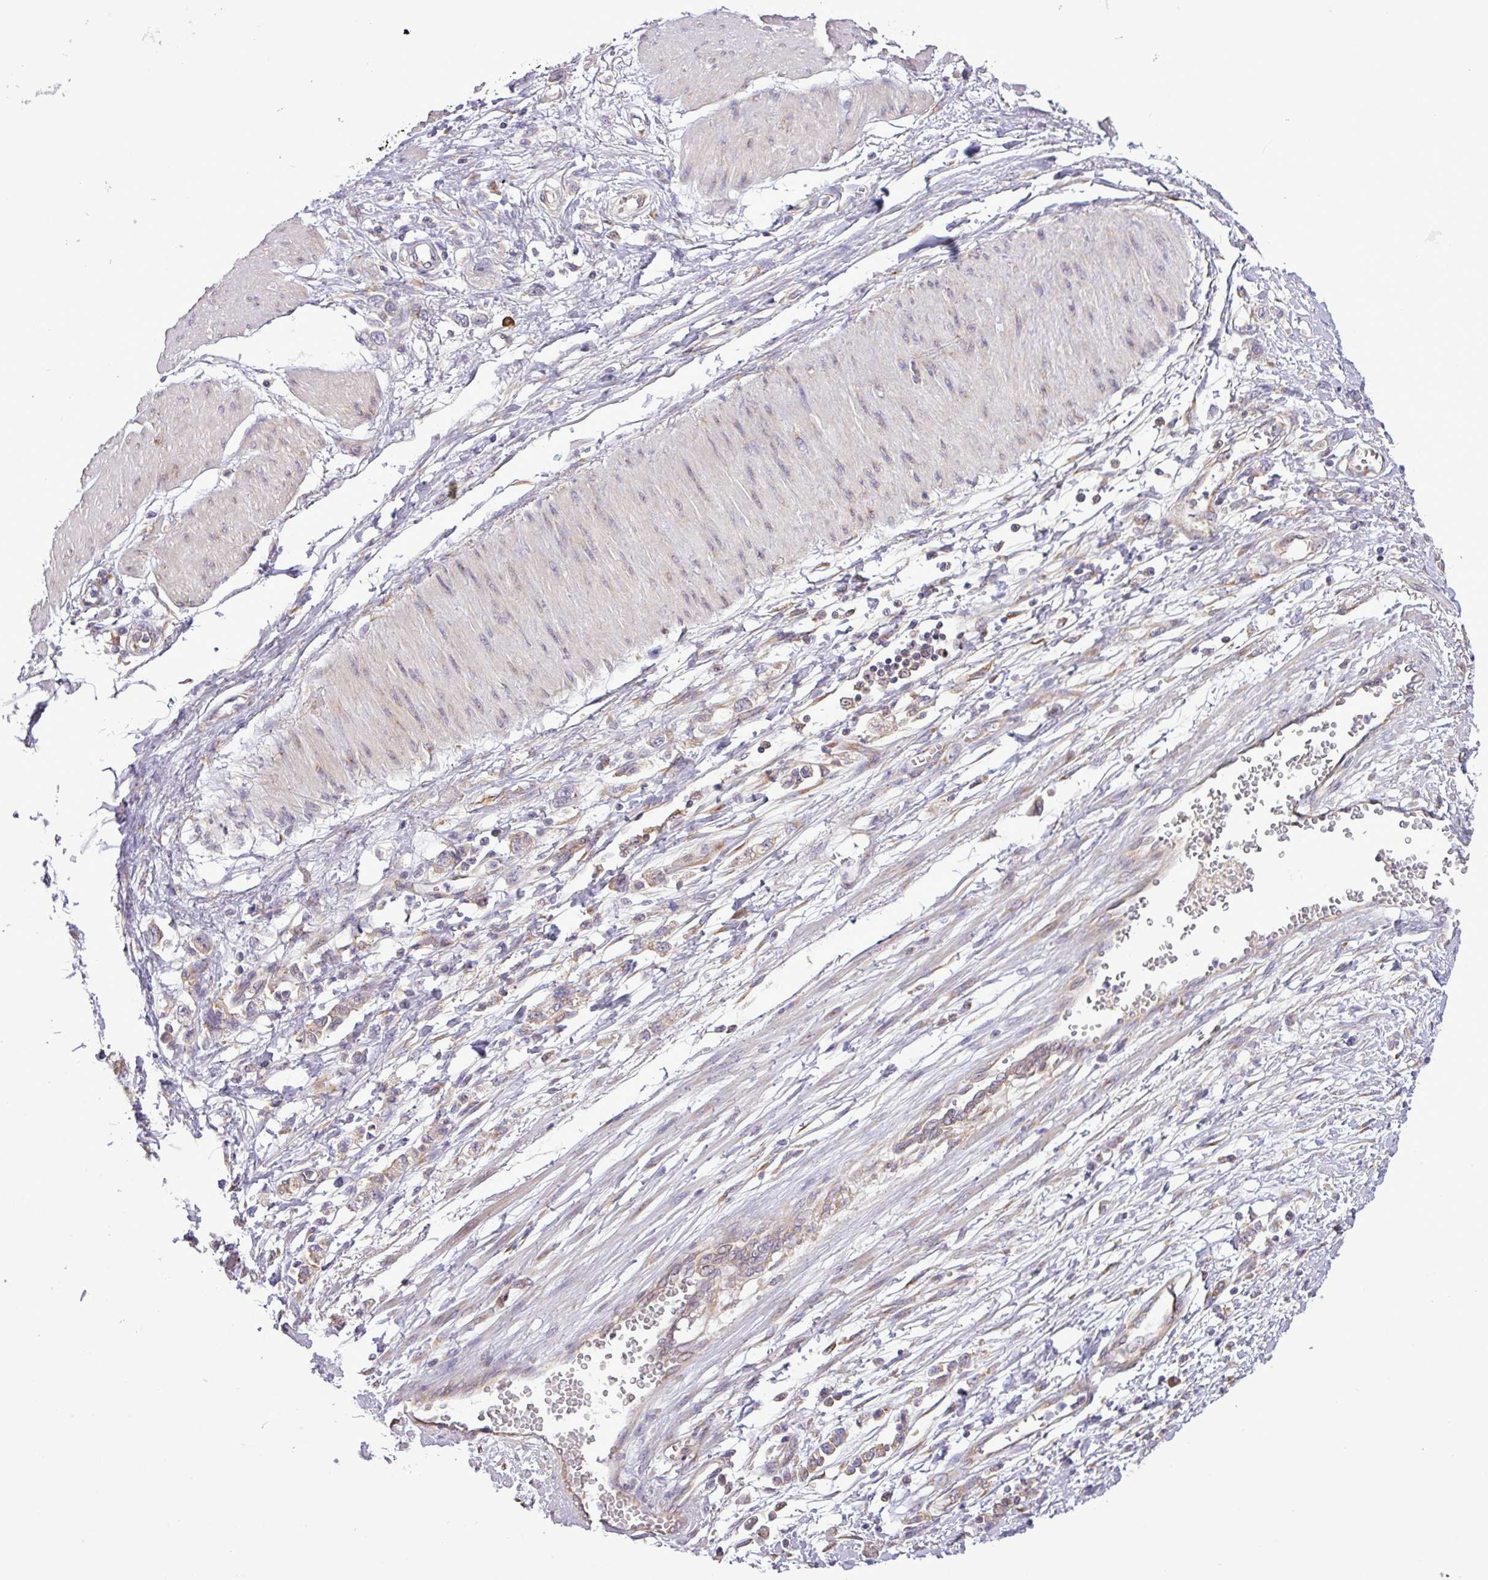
{"staining": {"intensity": "negative", "quantity": "none", "location": "none"}, "tissue": "stomach cancer", "cell_type": "Tumor cells", "image_type": "cancer", "snomed": [{"axis": "morphology", "description": "Adenocarcinoma, NOS"}, {"axis": "topography", "description": "Stomach"}], "caption": "A high-resolution image shows immunohistochemistry (IHC) staining of stomach adenocarcinoma, which shows no significant expression in tumor cells.", "gene": "FAM222B", "patient": {"sex": "female", "age": 76}}